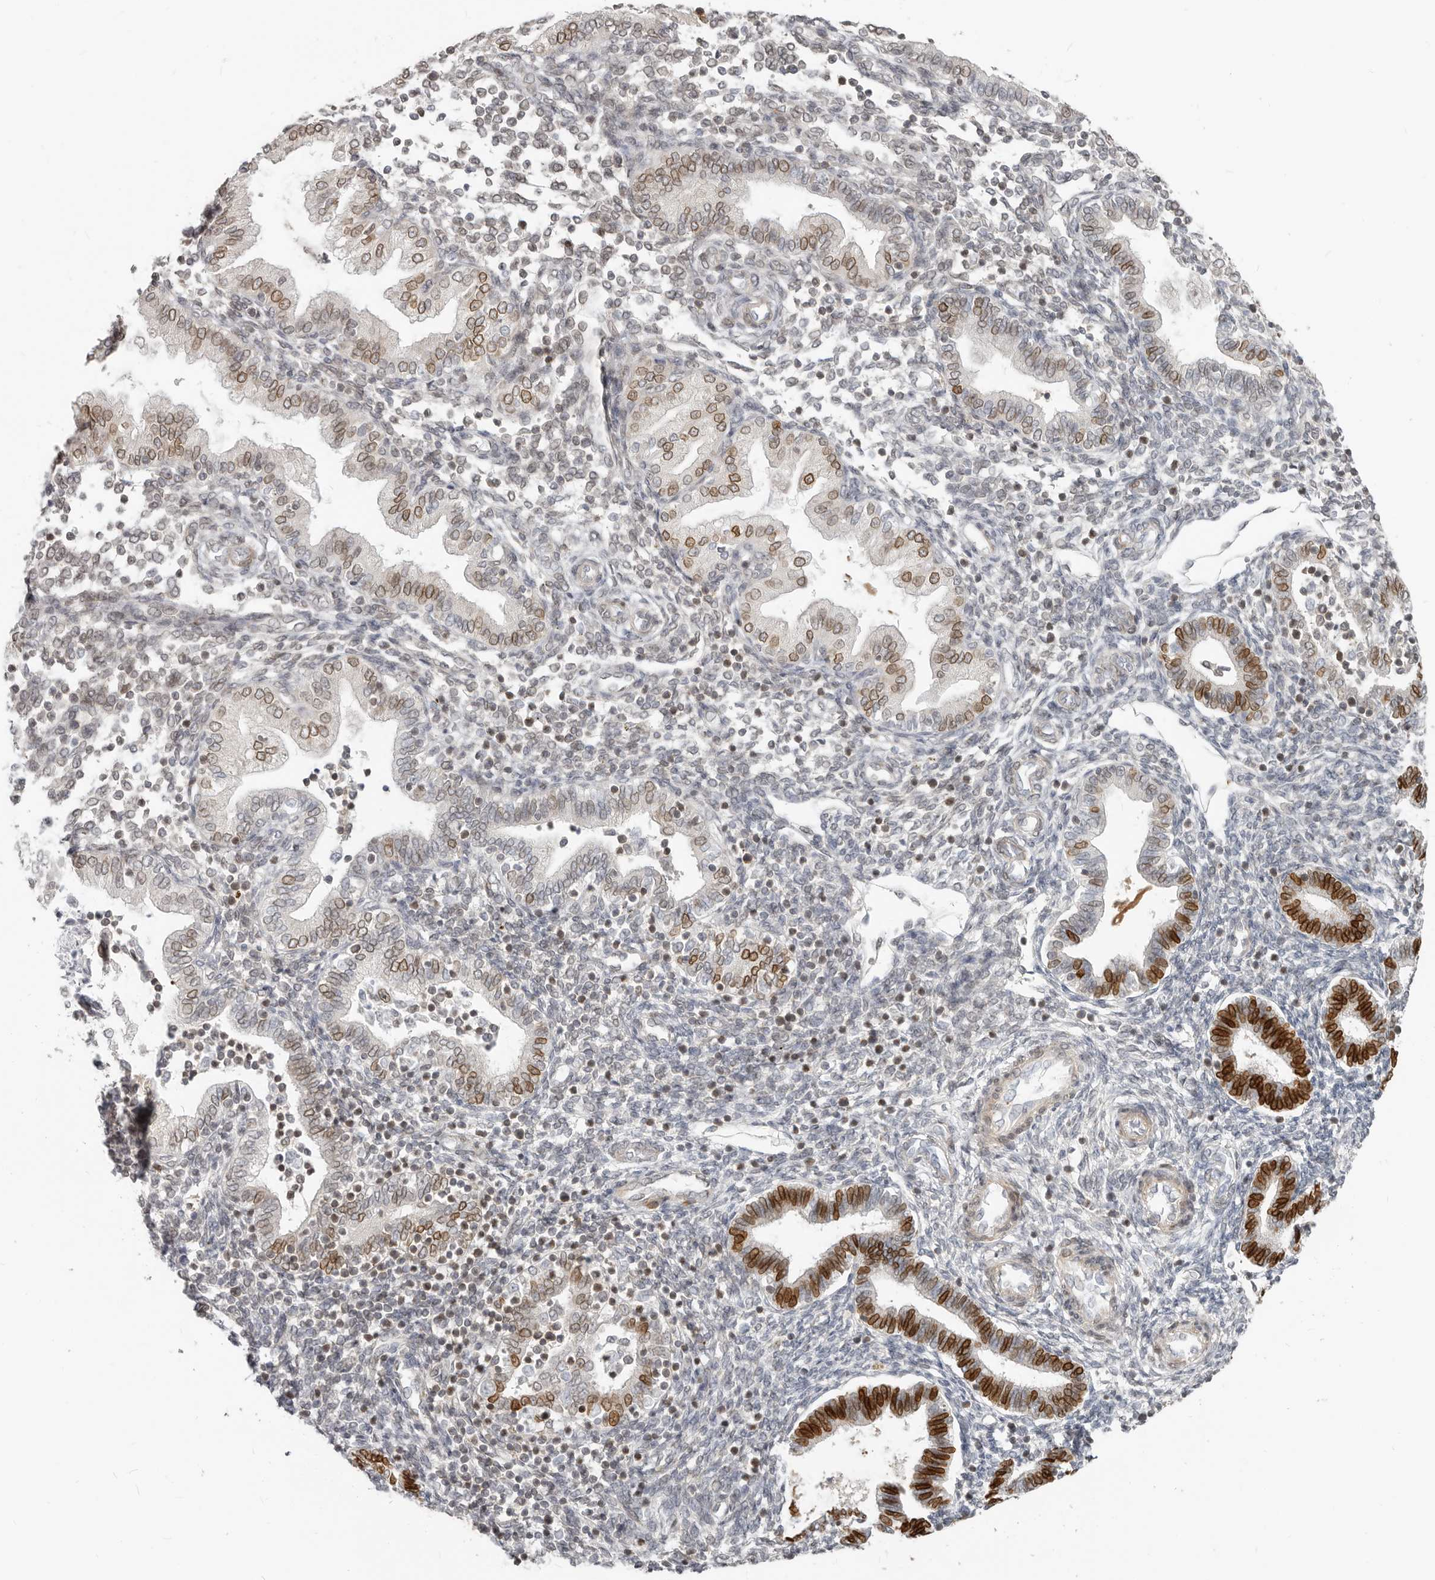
{"staining": {"intensity": "weak", "quantity": "<25%", "location": "cytoplasmic/membranous"}, "tissue": "endometrium", "cell_type": "Cells in endometrial stroma", "image_type": "normal", "snomed": [{"axis": "morphology", "description": "Normal tissue, NOS"}, {"axis": "topography", "description": "Endometrium"}], "caption": "Endometrium stained for a protein using immunohistochemistry (IHC) displays no positivity cells in endometrial stroma.", "gene": "NUP153", "patient": {"sex": "female", "age": 53}}